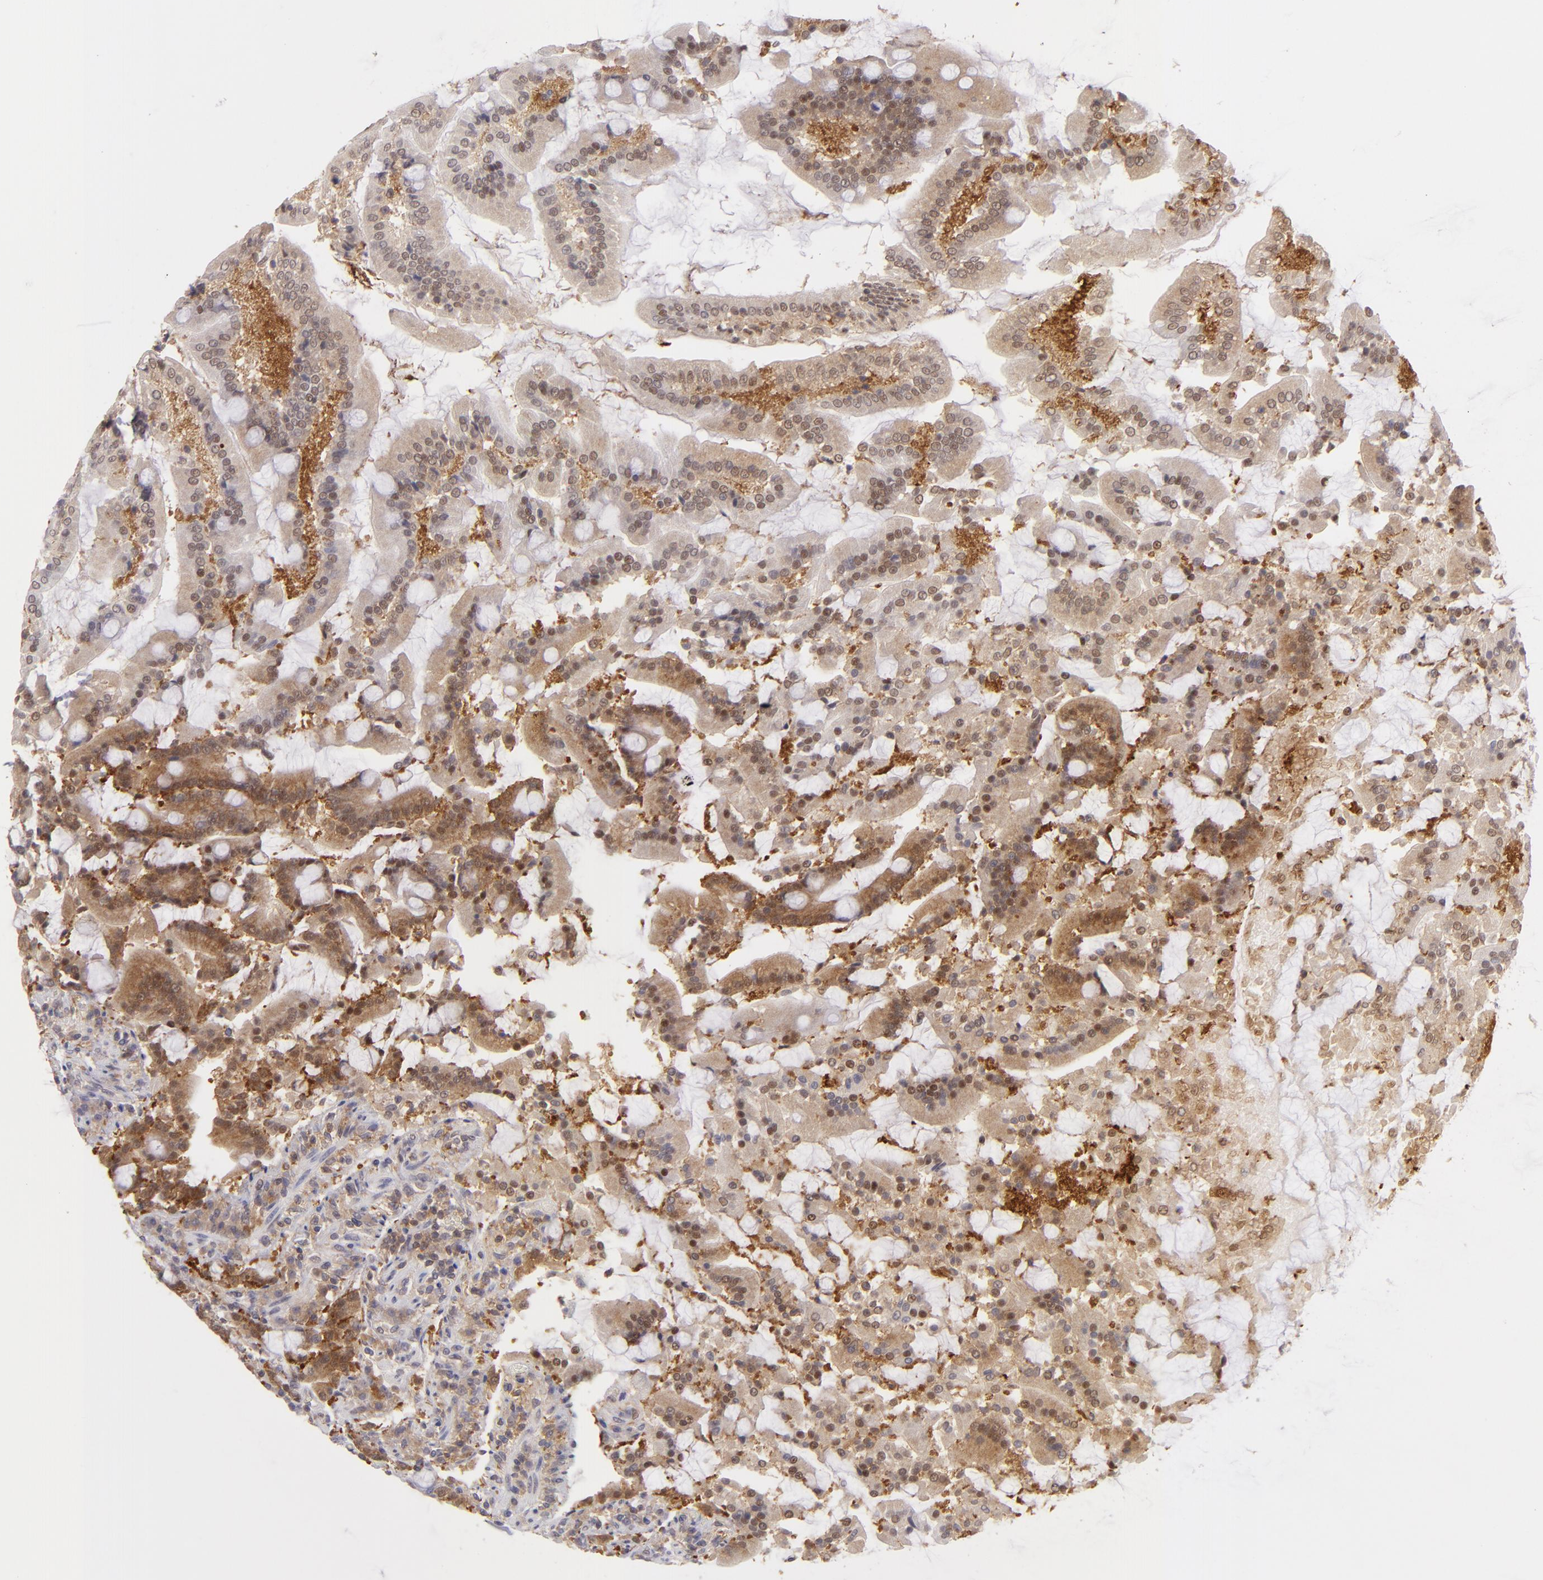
{"staining": {"intensity": "strong", "quantity": ">75%", "location": "cytoplasmic/membranous"}, "tissue": "duodenum", "cell_type": "Glandular cells", "image_type": "normal", "snomed": [{"axis": "morphology", "description": "Normal tissue, NOS"}, {"axis": "topography", "description": "Duodenum"}], "caption": "Duodenum stained with immunohistochemistry reveals strong cytoplasmic/membranous staining in approximately >75% of glandular cells. (Stains: DAB (3,3'-diaminobenzidine) in brown, nuclei in blue, Microscopy: brightfield microscopy at high magnification).", "gene": "PTPN13", "patient": {"sex": "female", "age": 64}}